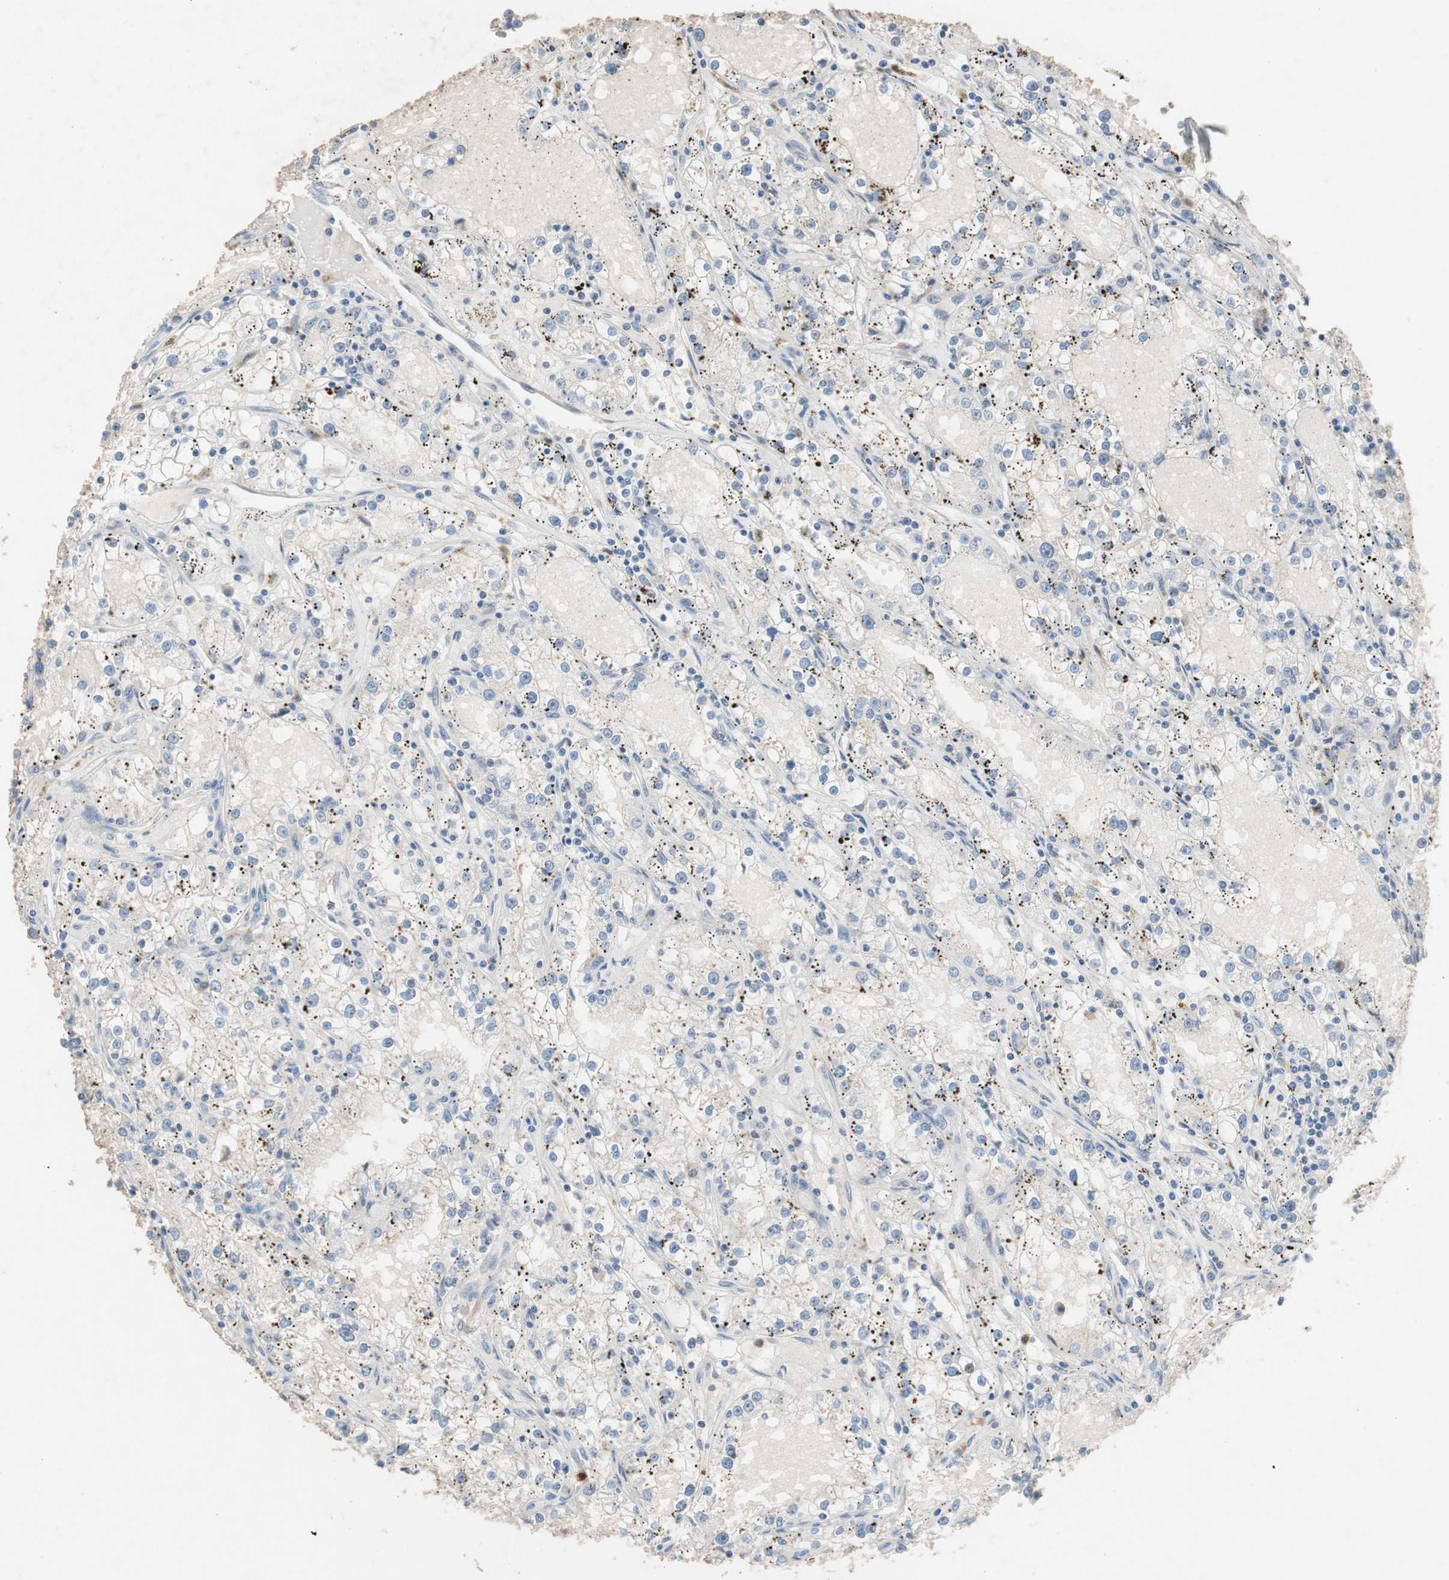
{"staining": {"intensity": "negative", "quantity": "none", "location": "none"}, "tissue": "renal cancer", "cell_type": "Tumor cells", "image_type": "cancer", "snomed": [{"axis": "morphology", "description": "Adenocarcinoma, NOS"}, {"axis": "topography", "description": "Kidney"}], "caption": "High magnification brightfield microscopy of renal cancer stained with DAB (3,3'-diaminobenzidine) (brown) and counterstained with hematoxylin (blue): tumor cells show no significant expression.", "gene": "CLEC4D", "patient": {"sex": "male", "age": 56}}